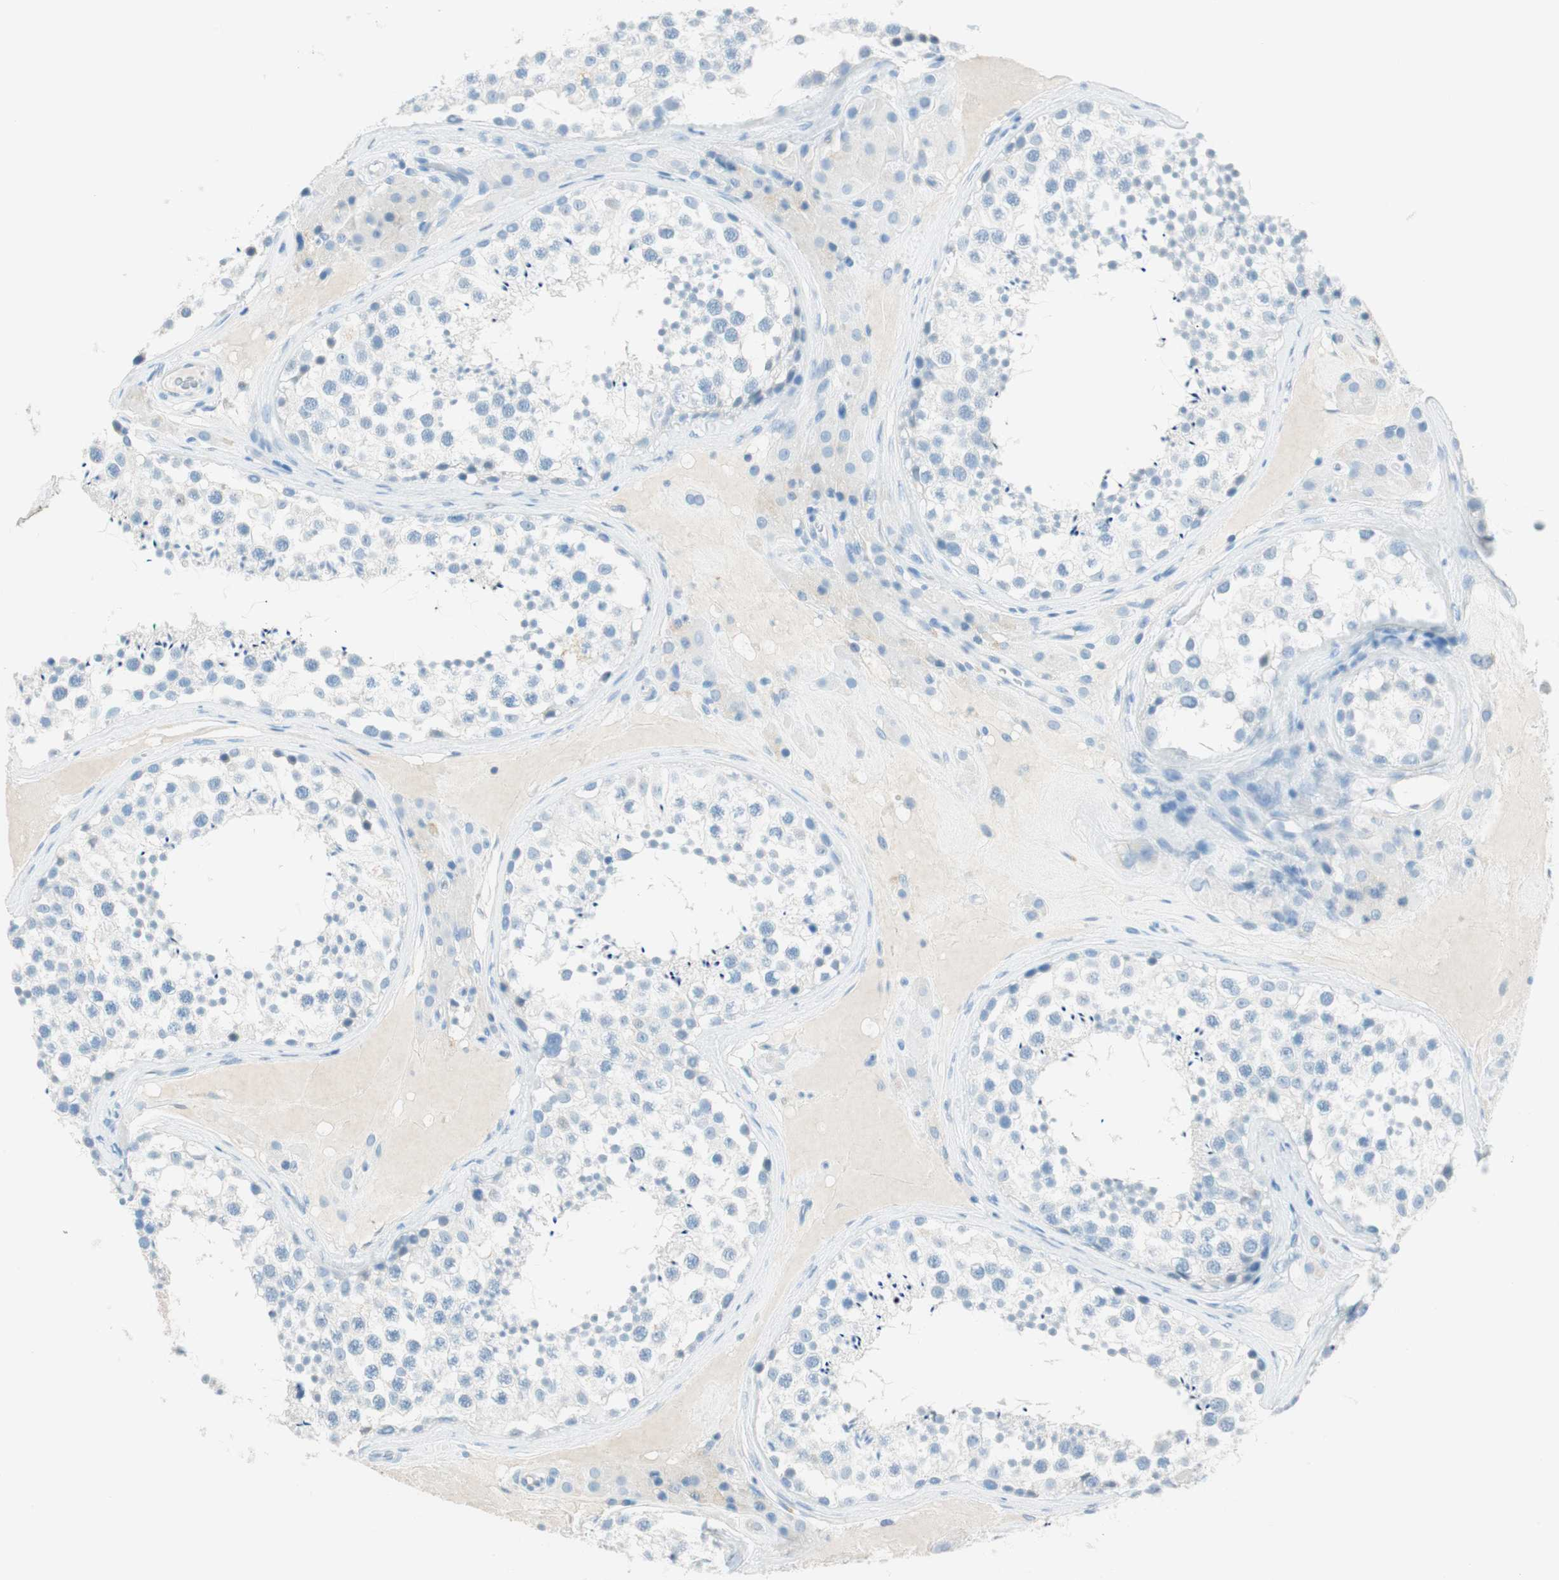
{"staining": {"intensity": "negative", "quantity": "none", "location": "none"}, "tissue": "testis", "cell_type": "Cells in seminiferous ducts", "image_type": "normal", "snomed": [{"axis": "morphology", "description": "Normal tissue, NOS"}, {"axis": "topography", "description": "Testis"}], "caption": "This is an IHC image of normal testis. There is no positivity in cells in seminiferous ducts.", "gene": "TNFRSF13C", "patient": {"sex": "male", "age": 46}}